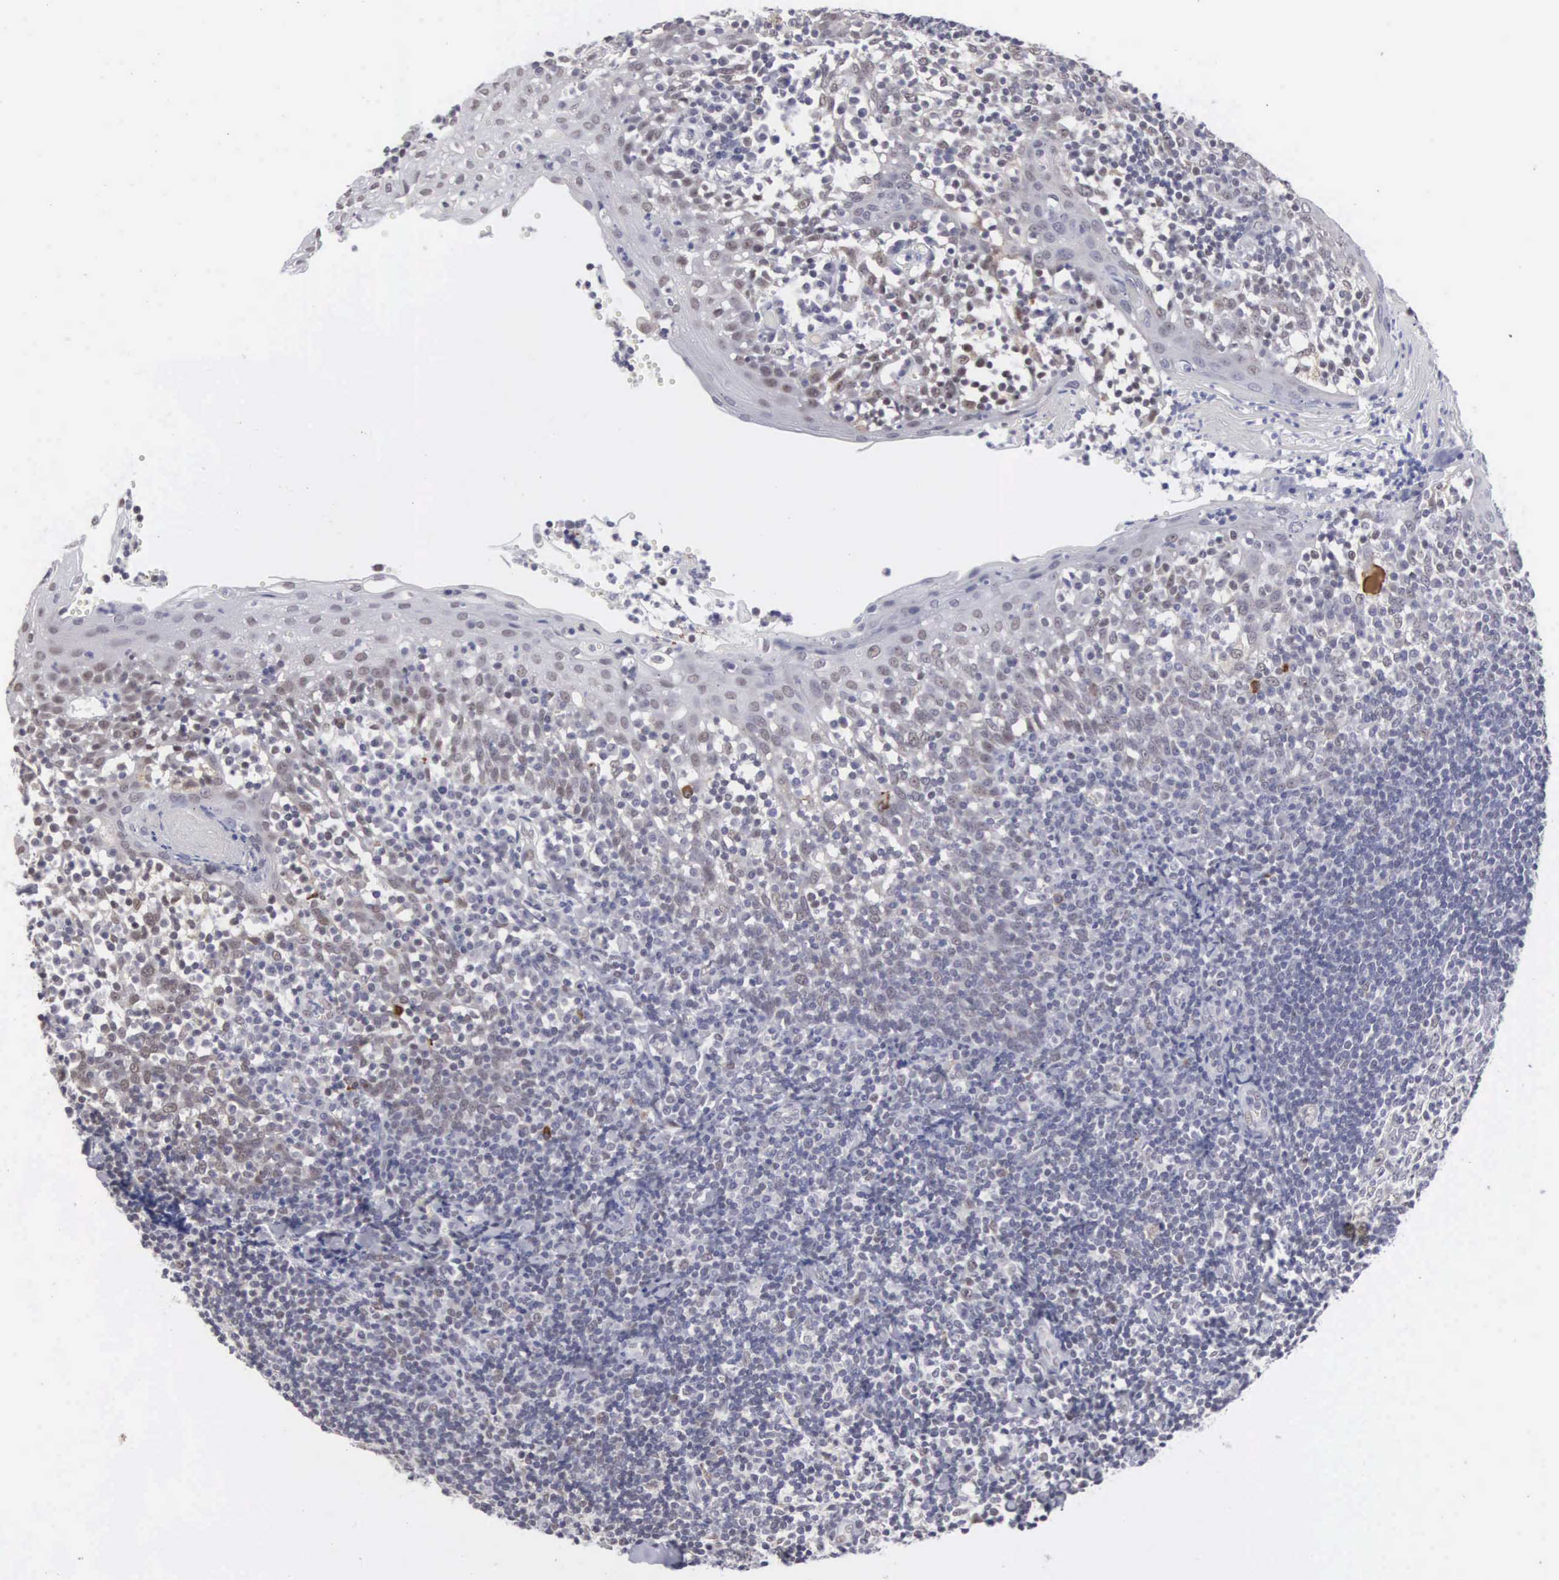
{"staining": {"intensity": "weak", "quantity": "<25%", "location": "nuclear"}, "tissue": "tonsil", "cell_type": "Germinal center cells", "image_type": "normal", "snomed": [{"axis": "morphology", "description": "Normal tissue, NOS"}, {"axis": "topography", "description": "Tonsil"}], "caption": "Protein analysis of normal tonsil displays no significant positivity in germinal center cells.", "gene": "MNAT1", "patient": {"sex": "female", "age": 41}}